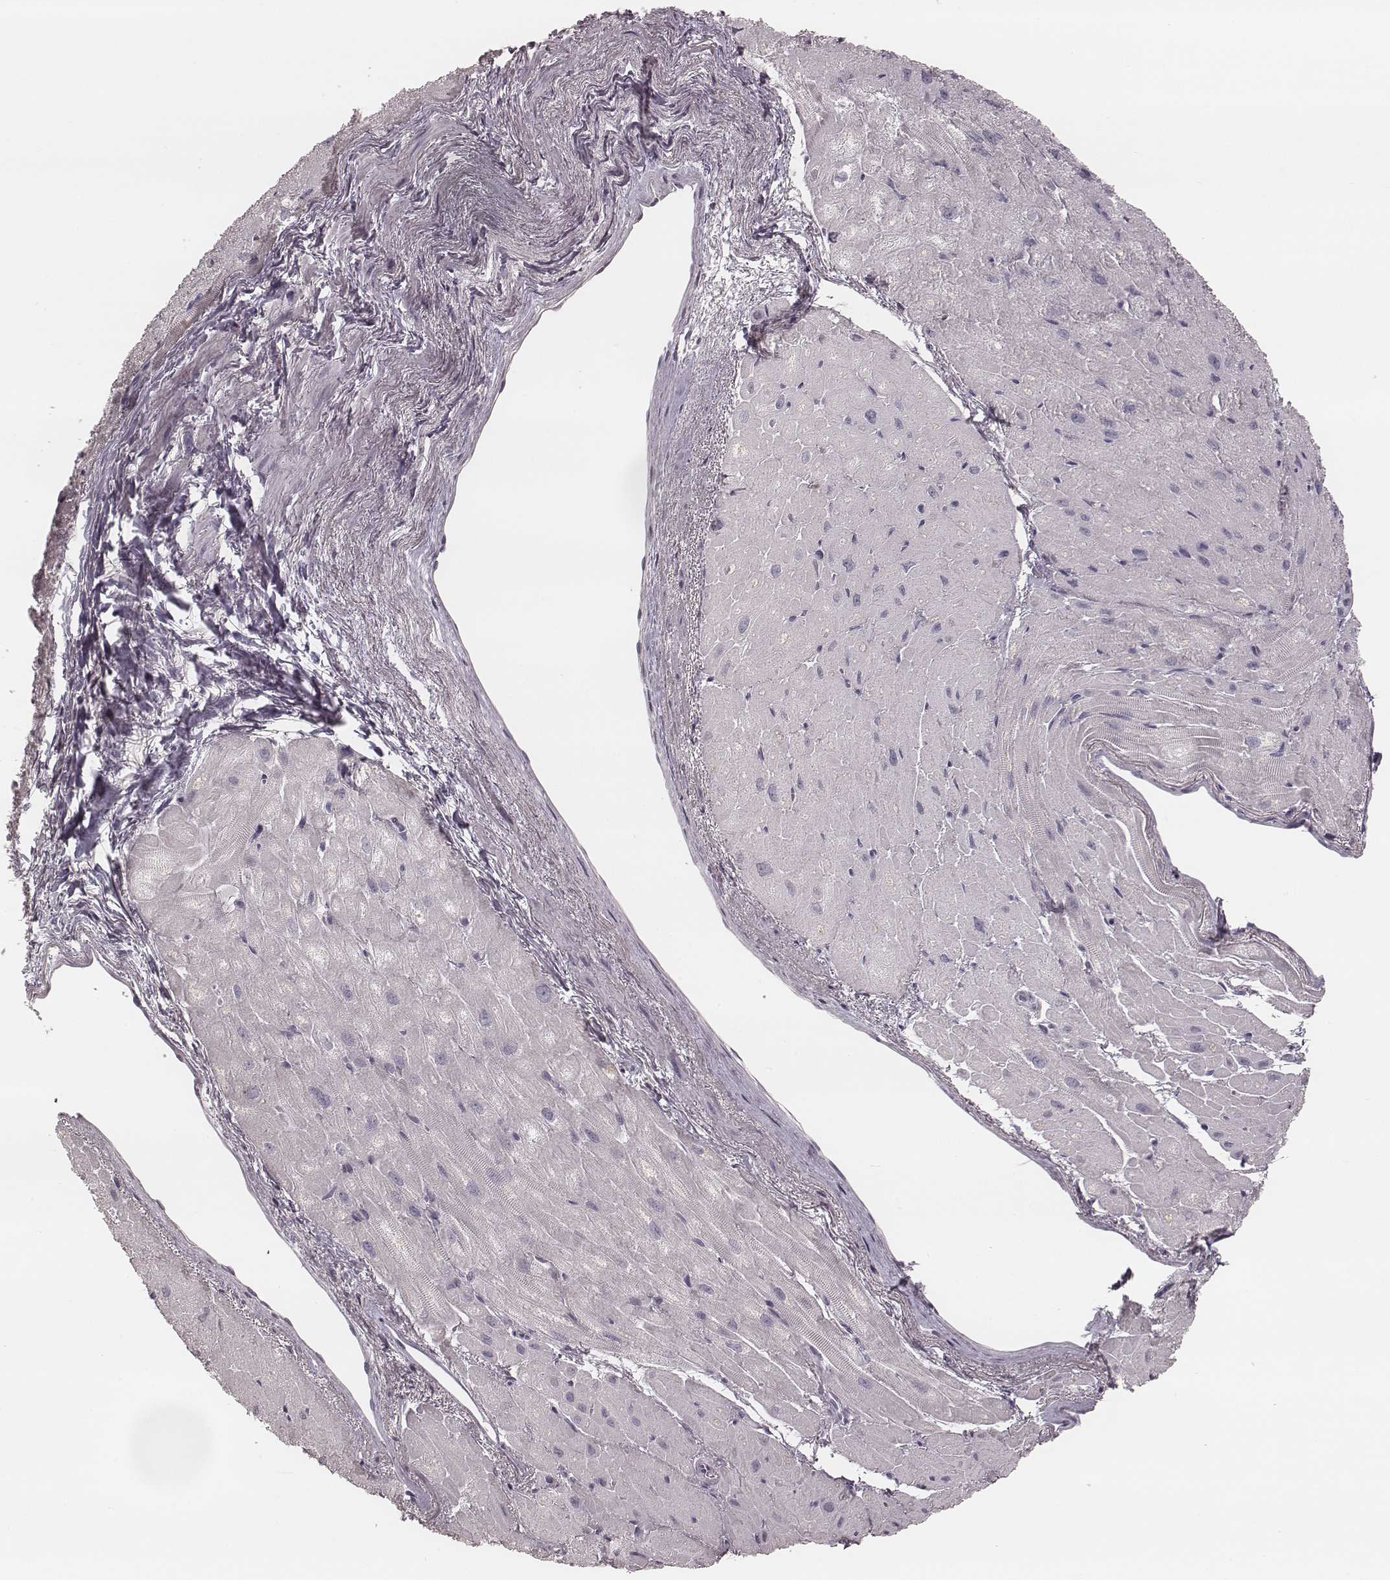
{"staining": {"intensity": "negative", "quantity": "none", "location": "none"}, "tissue": "heart muscle", "cell_type": "Cardiomyocytes", "image_type": "normal", "snomed": [{"axis": "morphology", "description": "Normal tissue, NOS"}, {"axis": "topography", "description": "Heart"}], "caption": "DAB (3,3'-diaminobenzidine) immunohistochemical staining of unremarkable heart muscle shows no significant positivity in cardiomyocytes.", "gene": "SMIM24", "patient": {"sex": "male", "age": 62}}